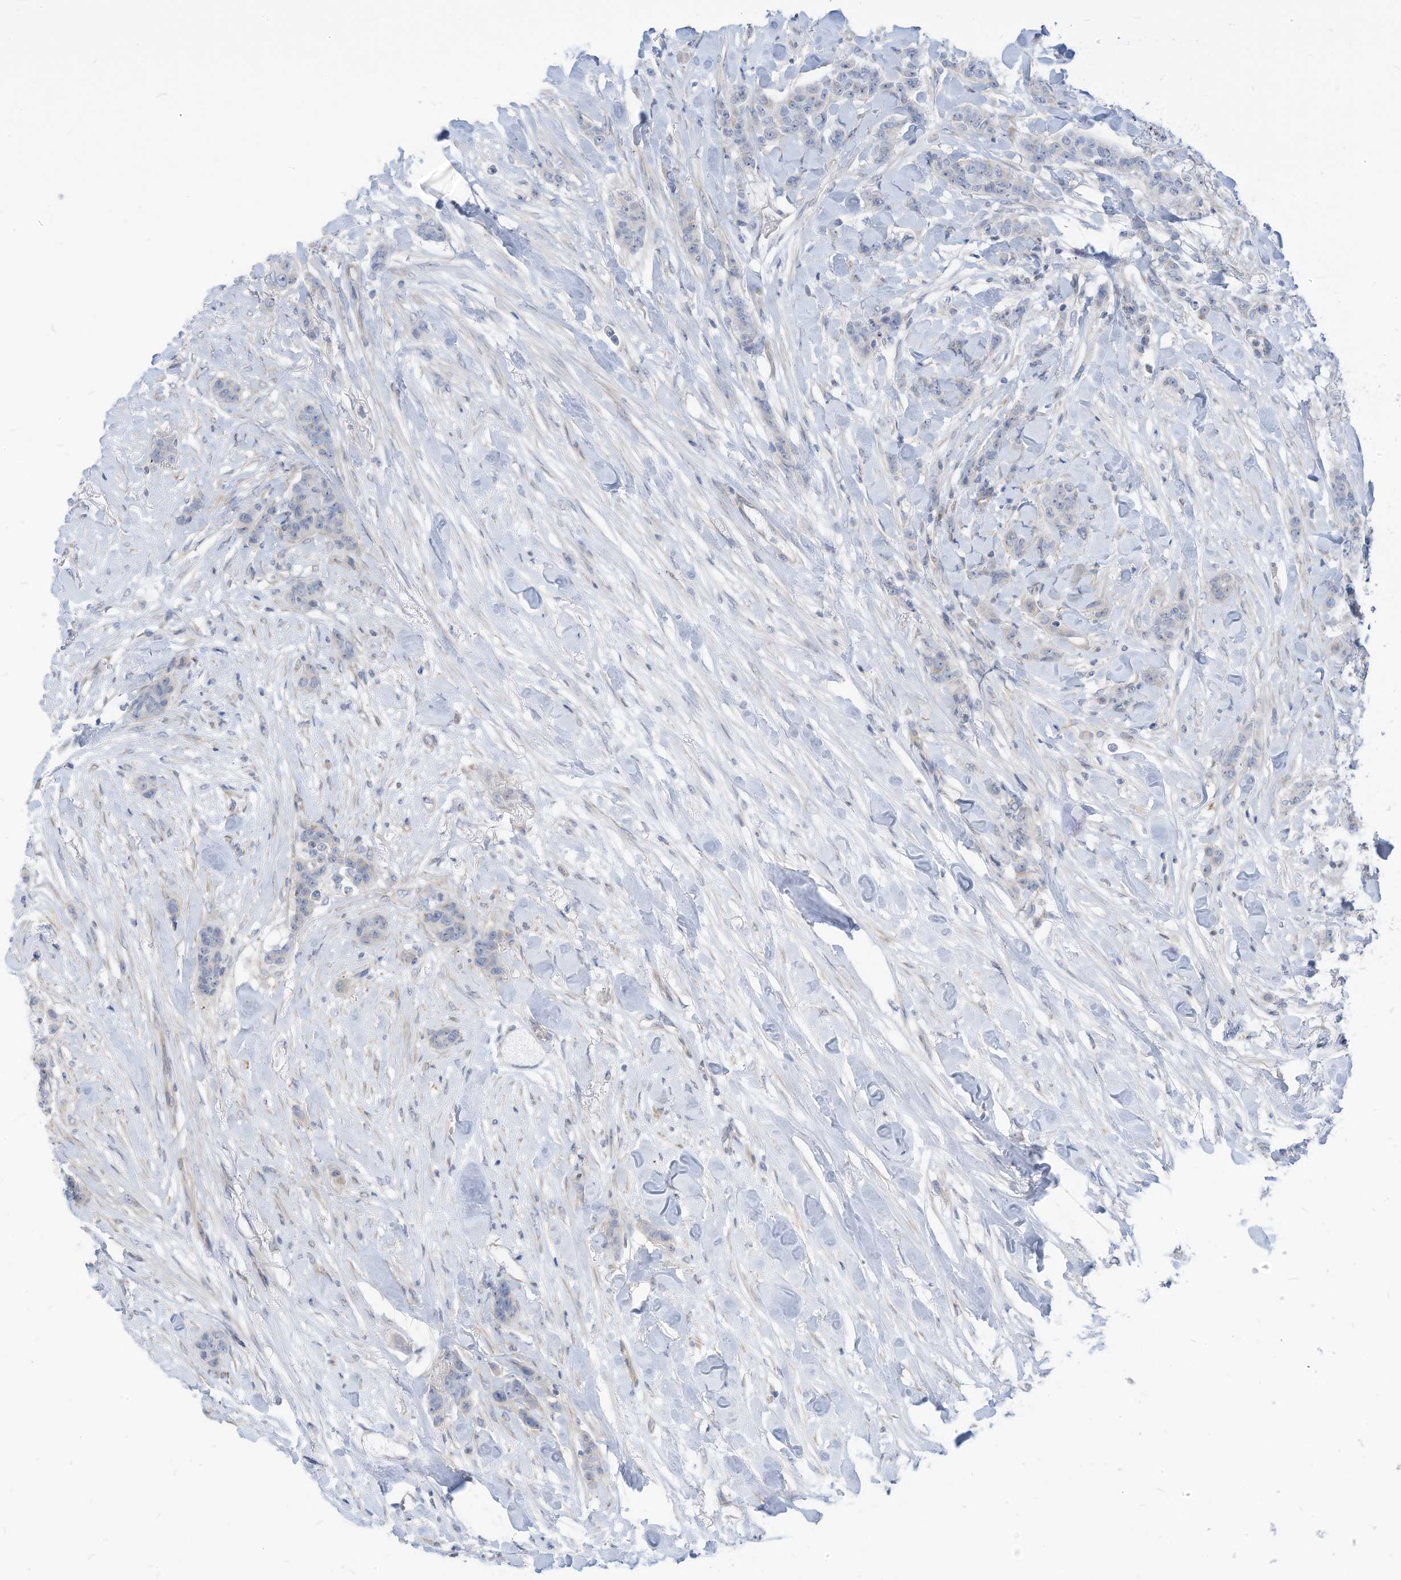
{"staining": {"intensity": "negative", "quantity": "none", "location": "none"}, "tissue": "breast cancer", "cell_type": "Tumor cells", "image_type": "cancer", "snomed": [{"axis": "morphology", "description": "Duct carcinoma"}, {"axis": "topography", "description": "Breast"}], "caption": "There is no significant staining in tumor cells of breast cancer.", "gene": "GPATCH3", "patient": {"sex": "female", "age": 40}}